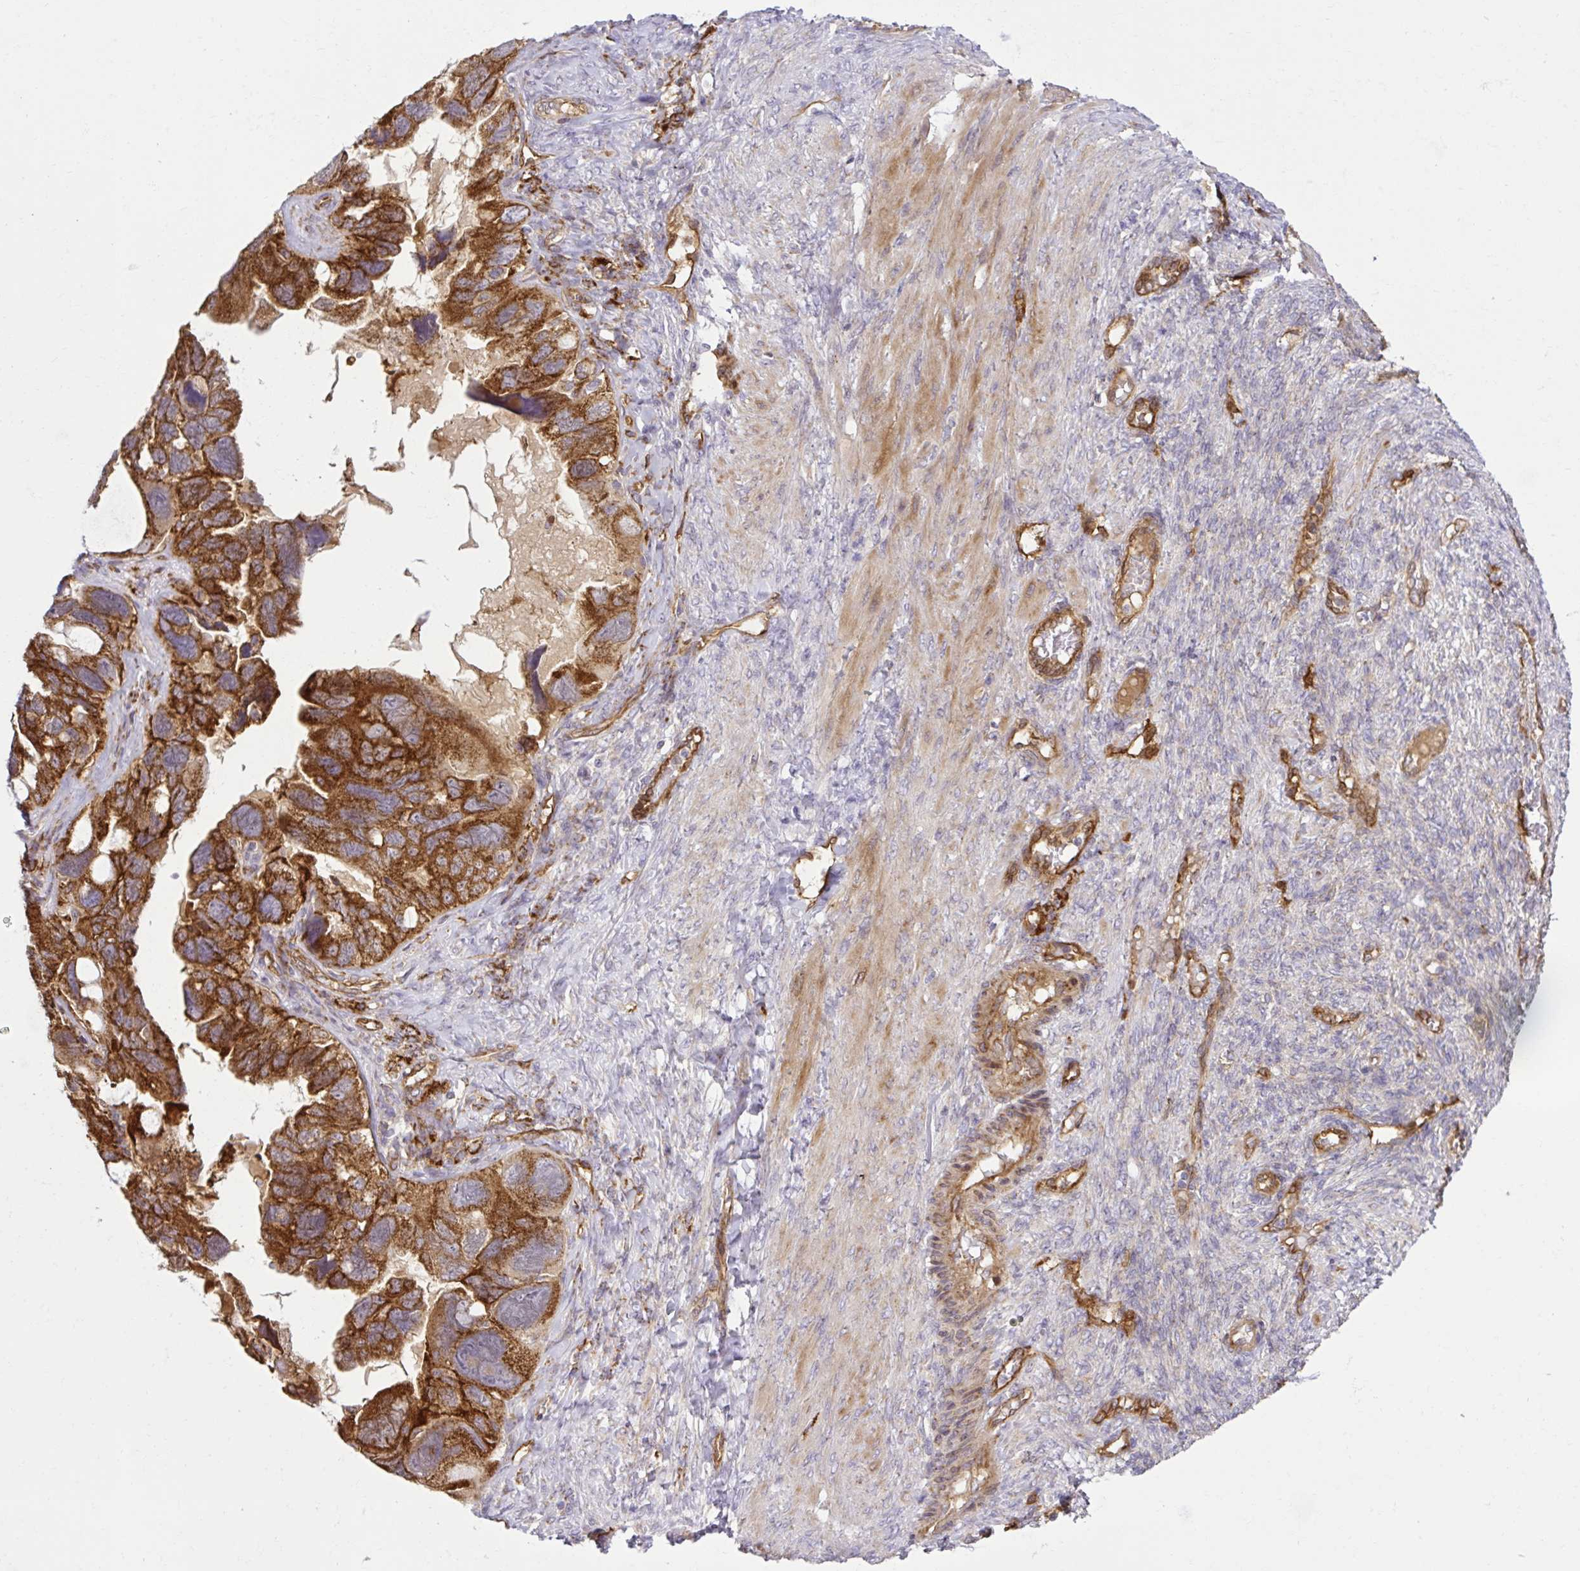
{"staining": {"intensity": "strong", "quantity": ">75%", "location": "cytoplasmic/membranous"}, "tissue": "ovarian cancer", "cell_type": "Tumor cells", "image_type": "cancer", "snomed": [{"axis": "morphology", "description": "Cystadenocarcinoma, serous, NOS"}, {"axis": "topography", "description": "Ovary"}], "caption": "Protein staining of serous cystadenocarcinoma (ovarian) tissue shows strong cytoplasmic/membranous expression in about >75% of tumor cells.", "gene": "LIMS1", "patient": {"sex": "female", "age": 60}}